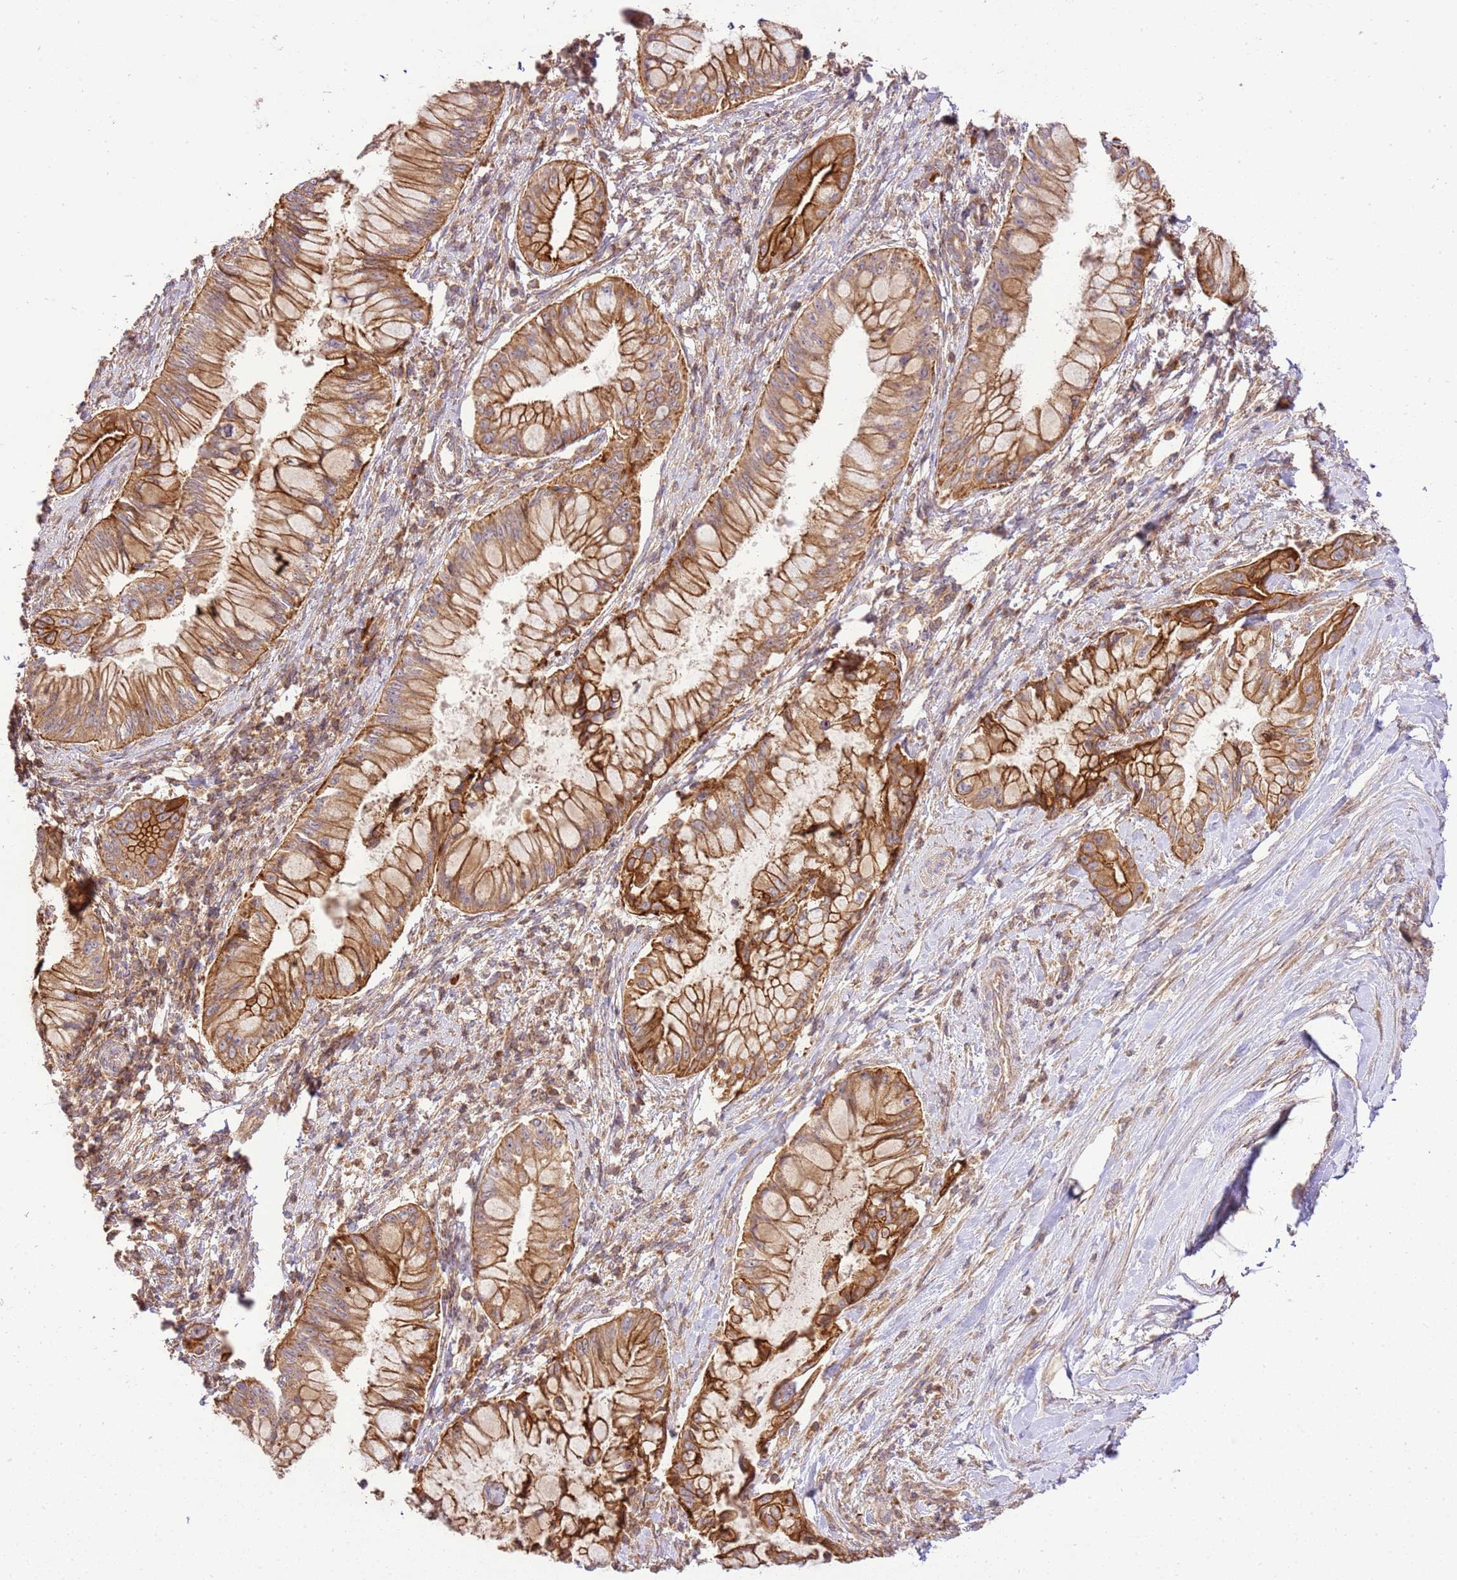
{"staining": {"intensity": "strong", "quantity": ">75%", "location": "cytoplasmic/membranous"}, "tissue": "pancreatic cancer", "cell_type": "Tumor cells", "image_type": "cancer", "snomed": [{"axis": "morphology", "description": "Adenocarcinoma, NOS"}, {"axis": "topography", "description": "Pancreas"}], "caption": "A high-resolution photomicrograph shows immunohistochemistry staining of pancreatic cancer, which displays strong cytoplasmic/membranous staining in about >75% of tumor cells.", "gene": "SPATA2L", "patient": {"sex": "male", "age": 48}}